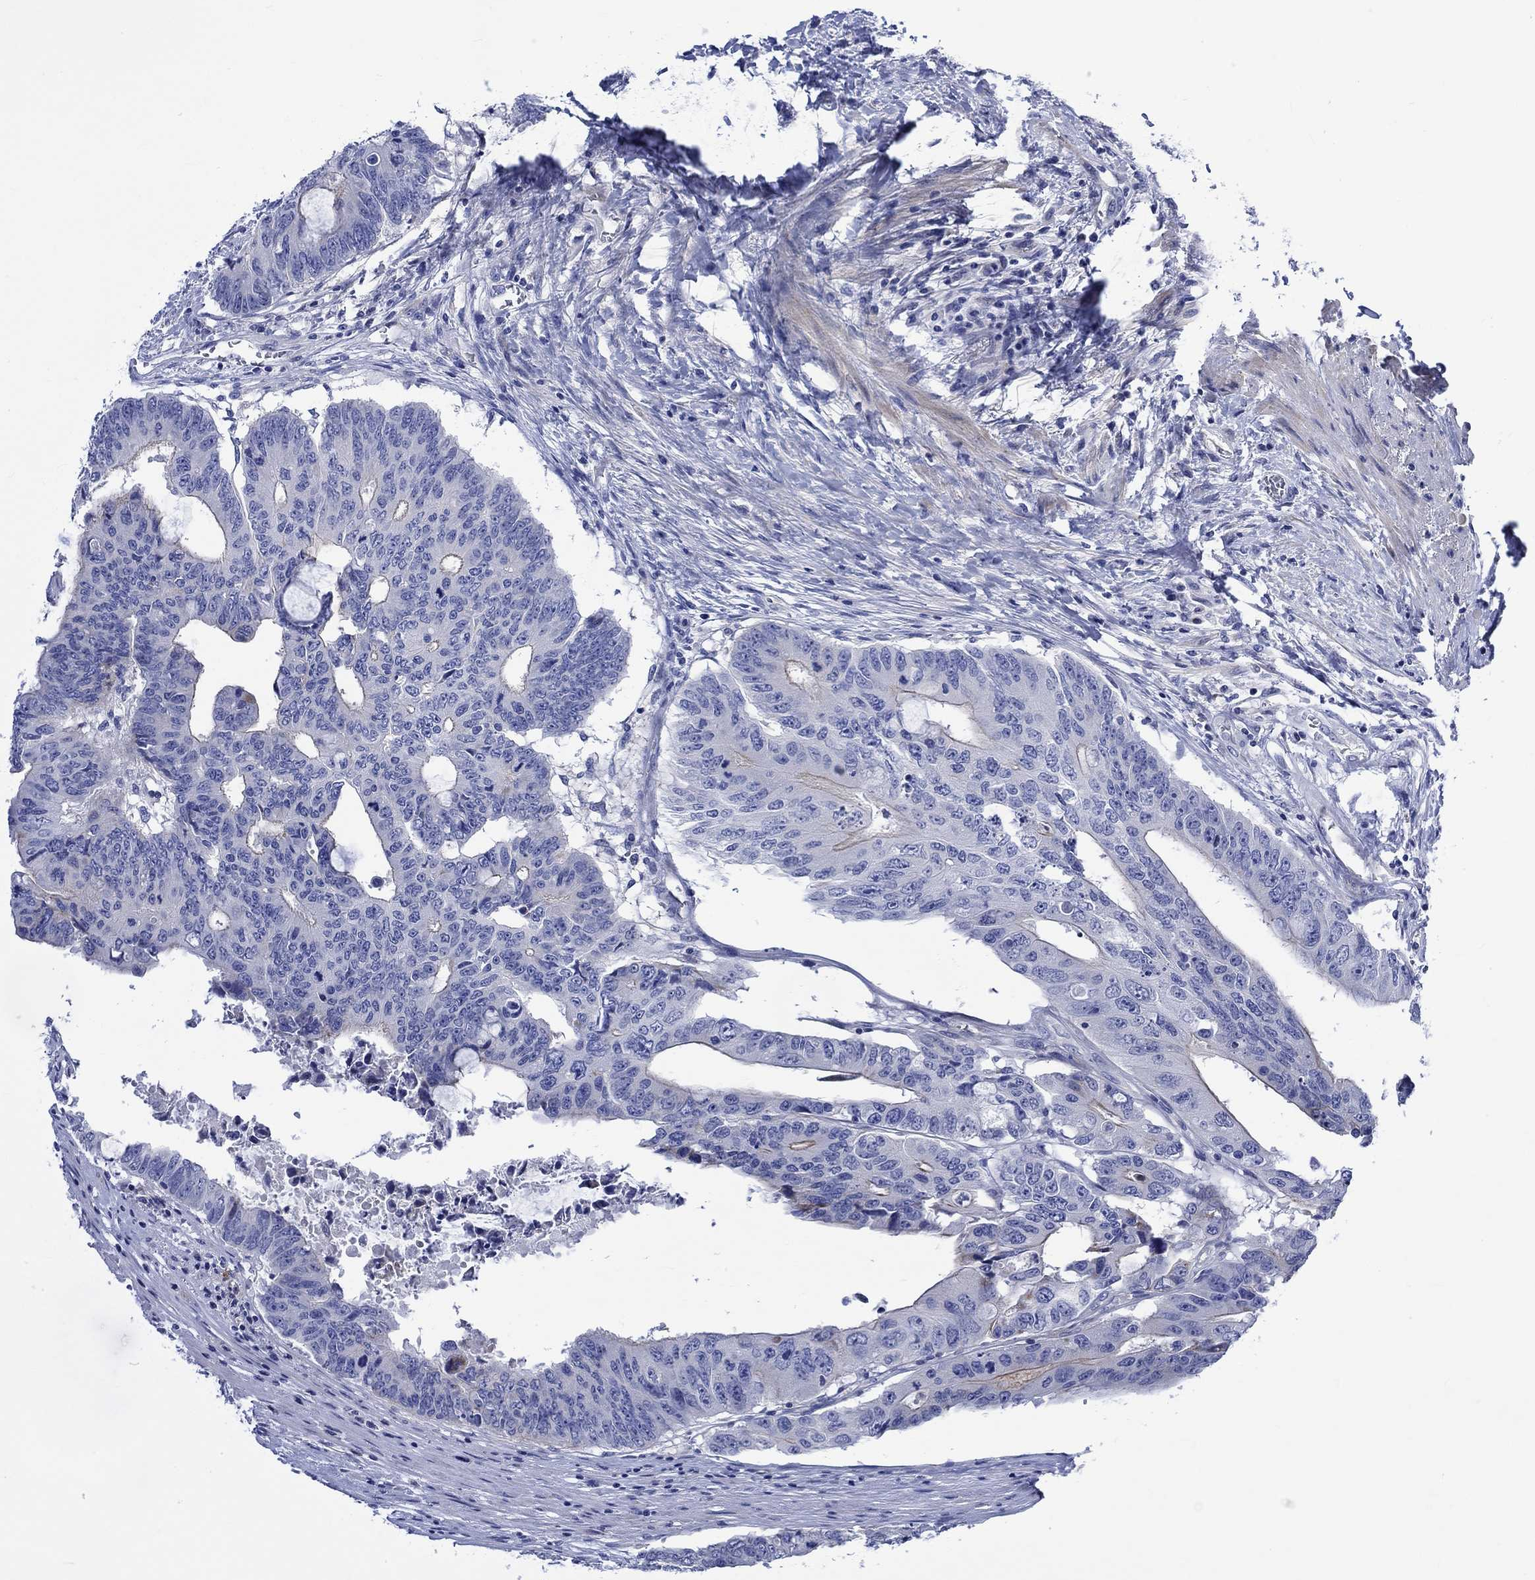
{"staining": {"intensity": "negative", "quantity": "none", "location": "none"}, "tissue": "colorectal cancer", "cell_type": "Tumor cells", "image_type": "cancer", "snomed": [{"axis": "morphology", "description": "Adenocarcinoma, NOS"}, {"axis": "topography", "description": "Rectum"}], "caption": "IHC image of neoplastic tissue: adenocarcinoma (colorectal) stained with DAB (3,3'-diaminobenzidine) shows no significant protein expression in tumor cells.", "gene": "NRIP3", "patient": {"sex": "male", "age": 59}}